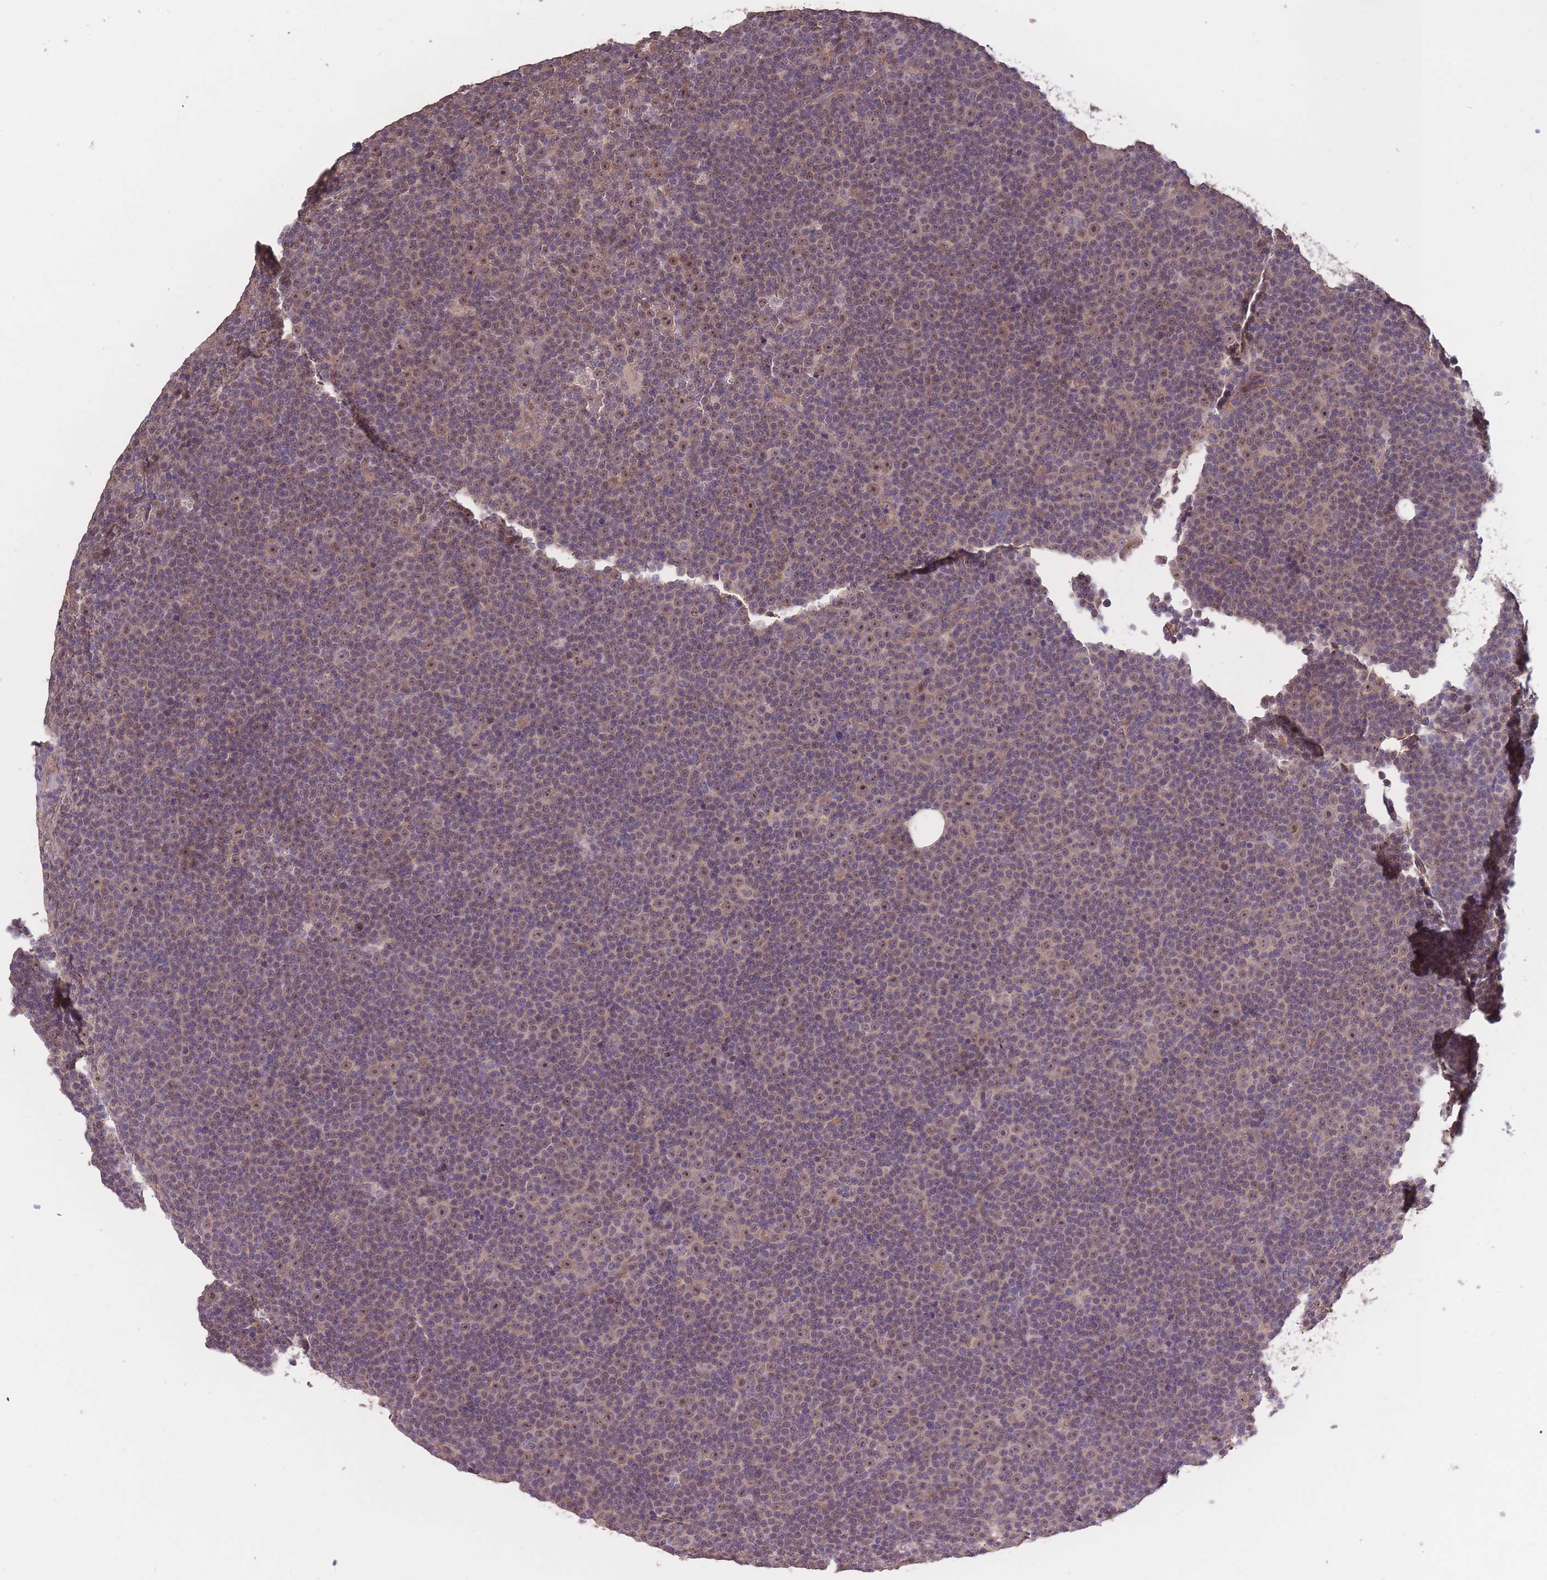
{"staining": {"intensity": "moderate", "quantity": "25%-75%", "location": "nuclear"}, "tissue": "lymphoma", "cell_type": "Tumor cells", "image_type": "cancer", "snomed": [{"axis": "morphology", "description": "Malignant lymphoma, non-Hodgkin's type, Low grade"}, {"axis": "topography", "description": "Lymph node"}], "caption": "Immunohistochemistry photomicrograph of neoplastic tissue: human low-grade malignant lymphoma, non-Hodgkin's type stained using immunohistochemistry demonstrates medium levels of moderate protein expression localized specifically in the nuclear of tumor cells, appearing as a nuclear brown color.", "gene": "KIAA1755", "patient": {"sex": "female", "age": 67}}